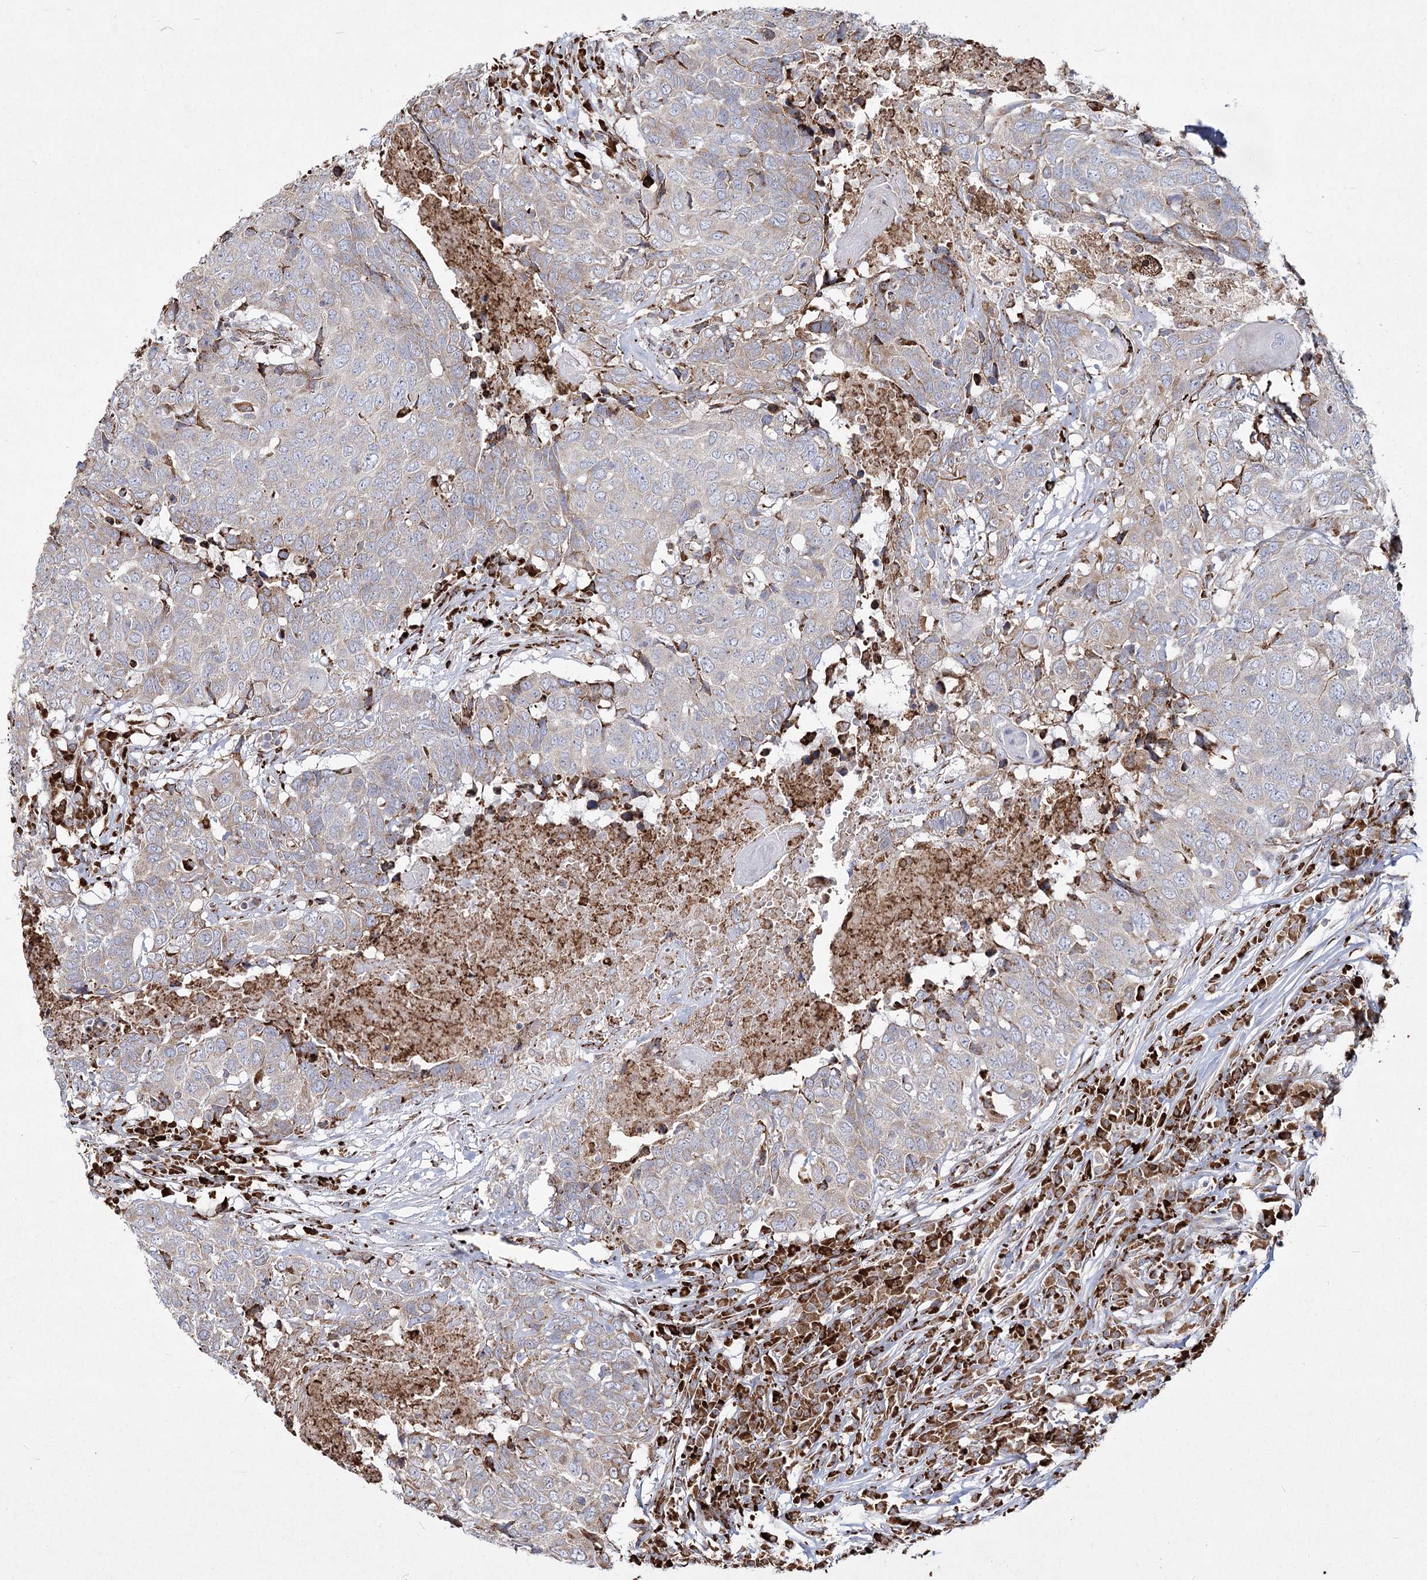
{"staining": {"intensity": "weak", "quantity": "<25%", "location": "cytoplasmic/membranous"}, "tissue": "head and neck cancer", "cell_type": "Tumor cells", "image_type": "cancer", "snomed": [{"axis": "morphology", "description": "Squamous cell carcinoma, NOS"}, {"axis": "topography", "description": "Head-Neck"}], "caption": "A high-resolution image shows immunohistochemistry staining of squamous cell carcinoma (head and neck), which shows no significant expression in tumor cells.", "gene": "NHLRC2", "patient": {"sex": "male", "age": 66}}